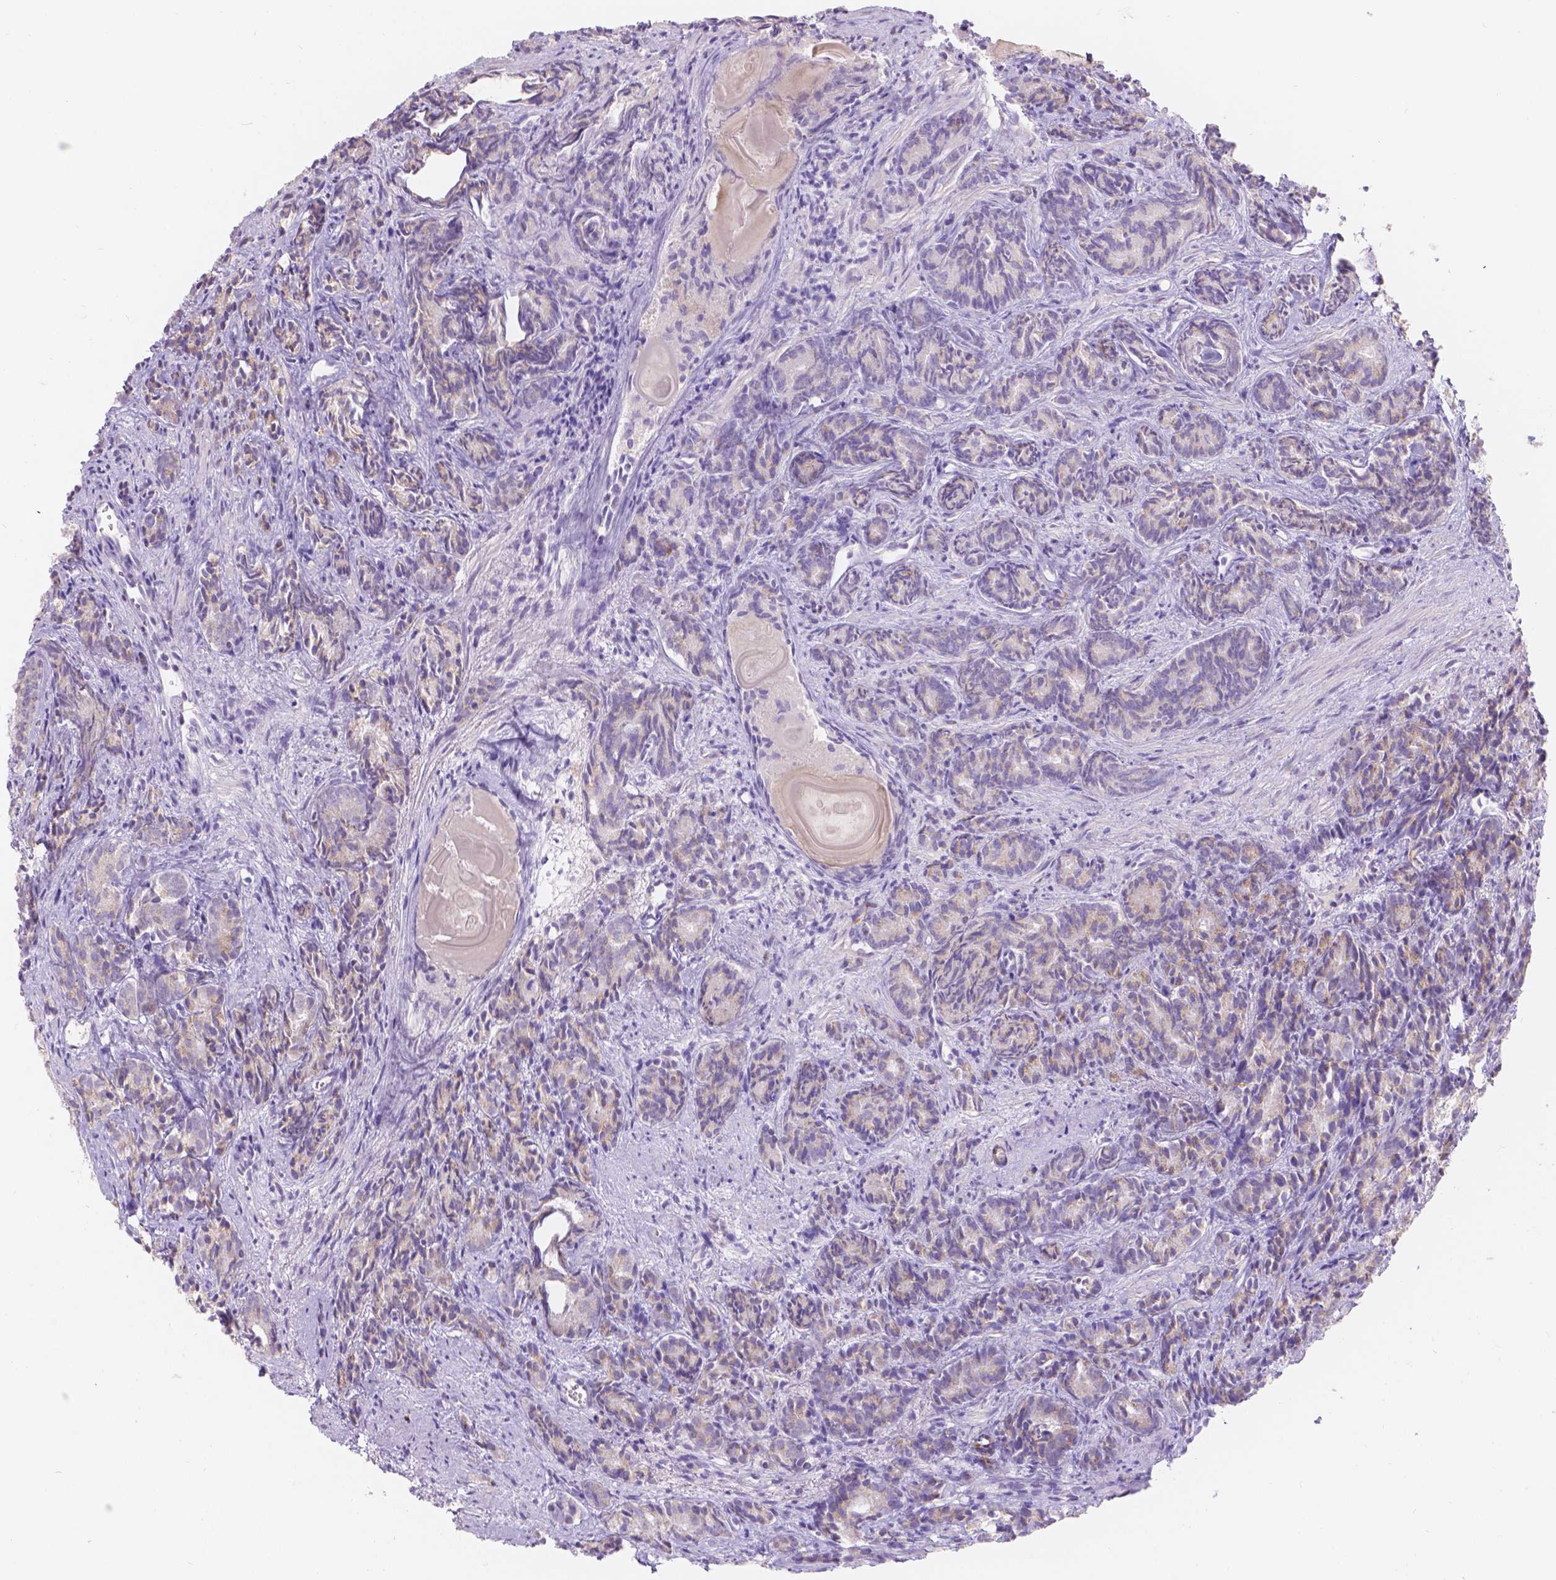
{"staining": {"intensity": "negative", "quantity": "none", "location": "none"}, "tissue": "prostate cancer", "cell_type": "Tumor cells", "image_type": "cancer", "snomed": [{"axis": "morphology", "description": "Adenocarcinoma, High grade"}, {"axis": "topography", "description": "Prostate"}], "caption": "This image is of prostate cancer (adenocarcinoma (high-grade)) stained with immunohistochemistry to label a protein in brown with the nuclei are counter-stained blue. There is no staining in tumor cells.", "gene": "HTN3", "patient": {"sex": "male", "age": 84}}